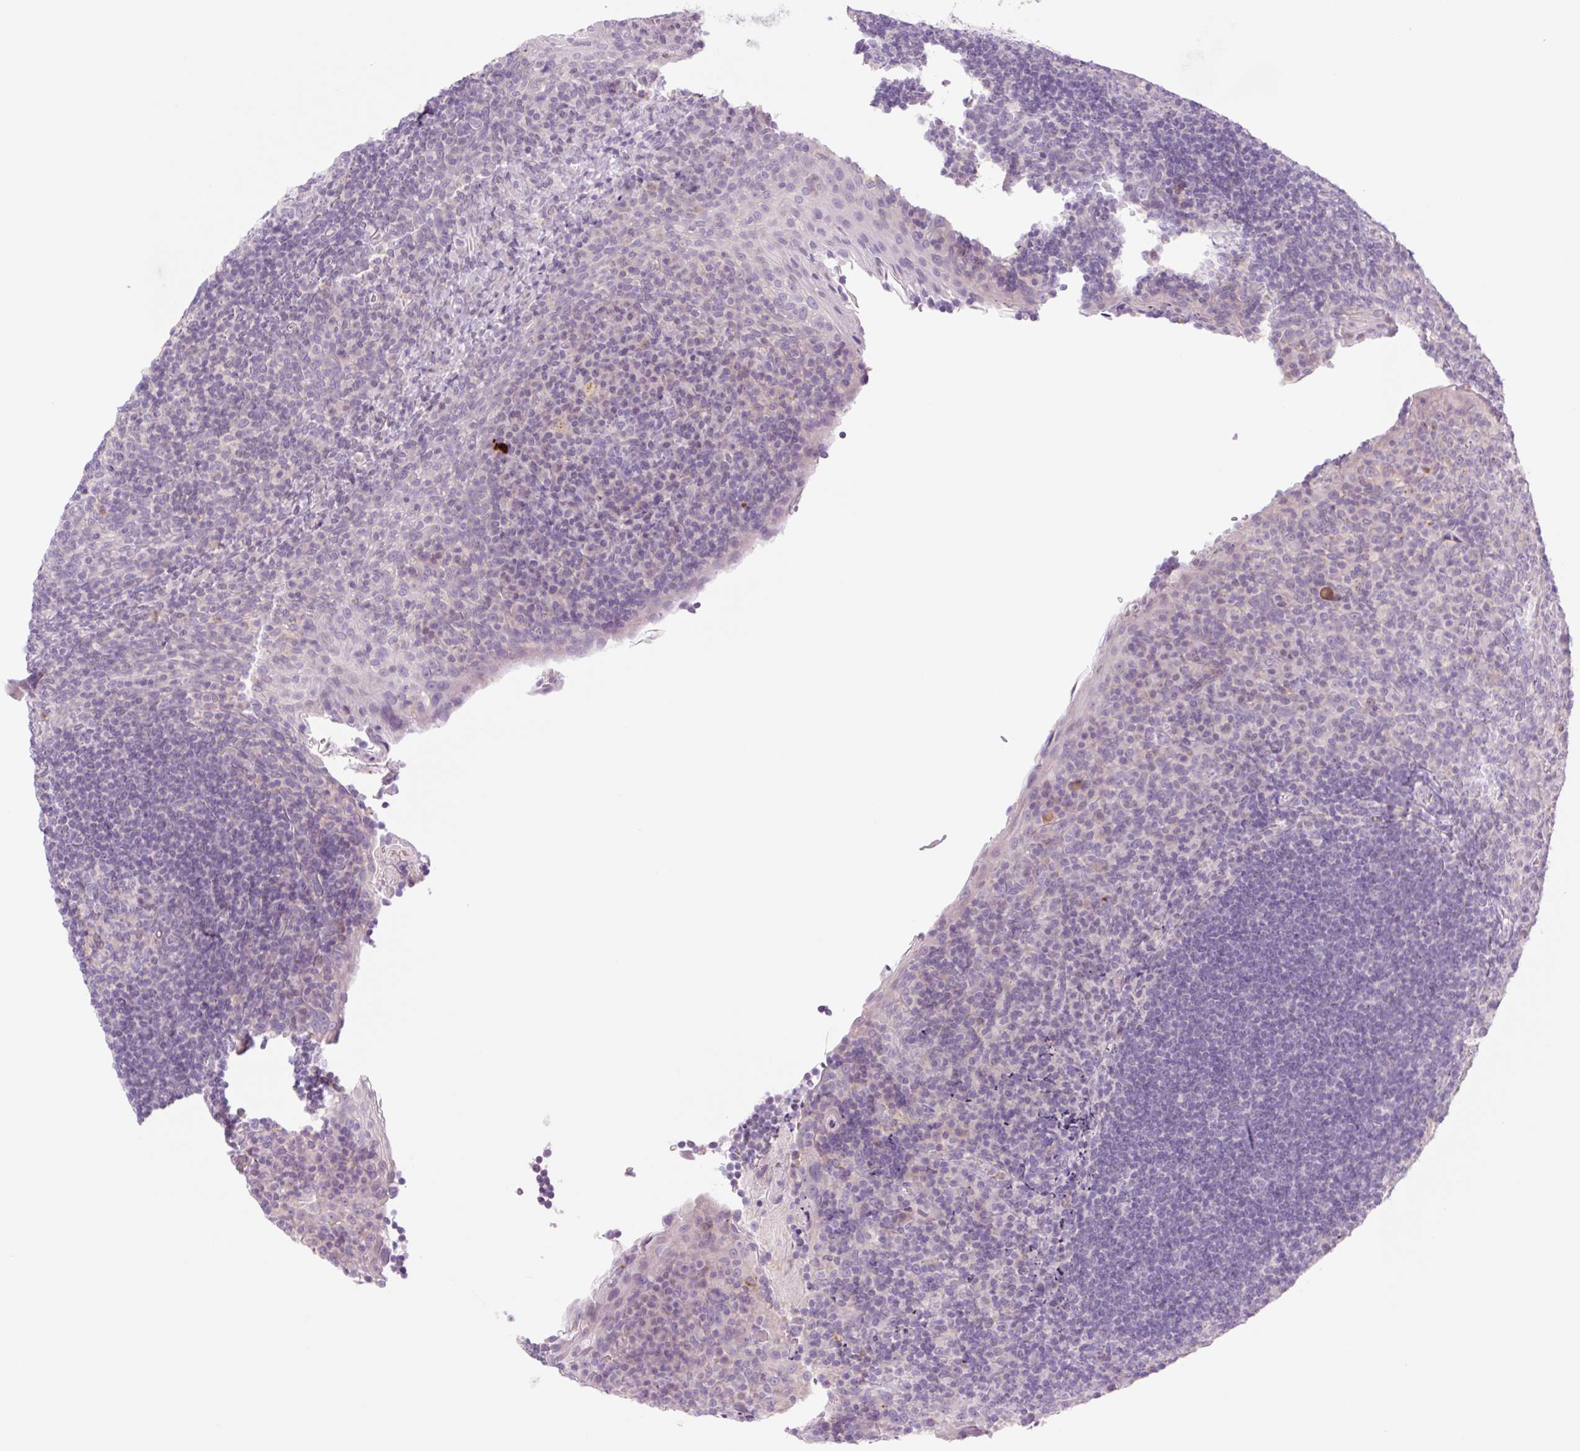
{"staining": {"intensity": "negative", "quantity": "none", "location": "none"}, "tissue": "tonsil", "cell_type": "Germinal center cells", "image_type": "normal", "snomed": [{"axis": "morphology", "description": "Normal tissue, NOS"}, {"axis": "topography", "description": "Tonsil"}], "caption": "Immunohistochemistry photomicrograph of benign tonsil stained for a protein (brown), which demonstrates no positivity in germinal center cells.", "gene": "TBX15", "patient": {"sex": "male", "age": 17}}